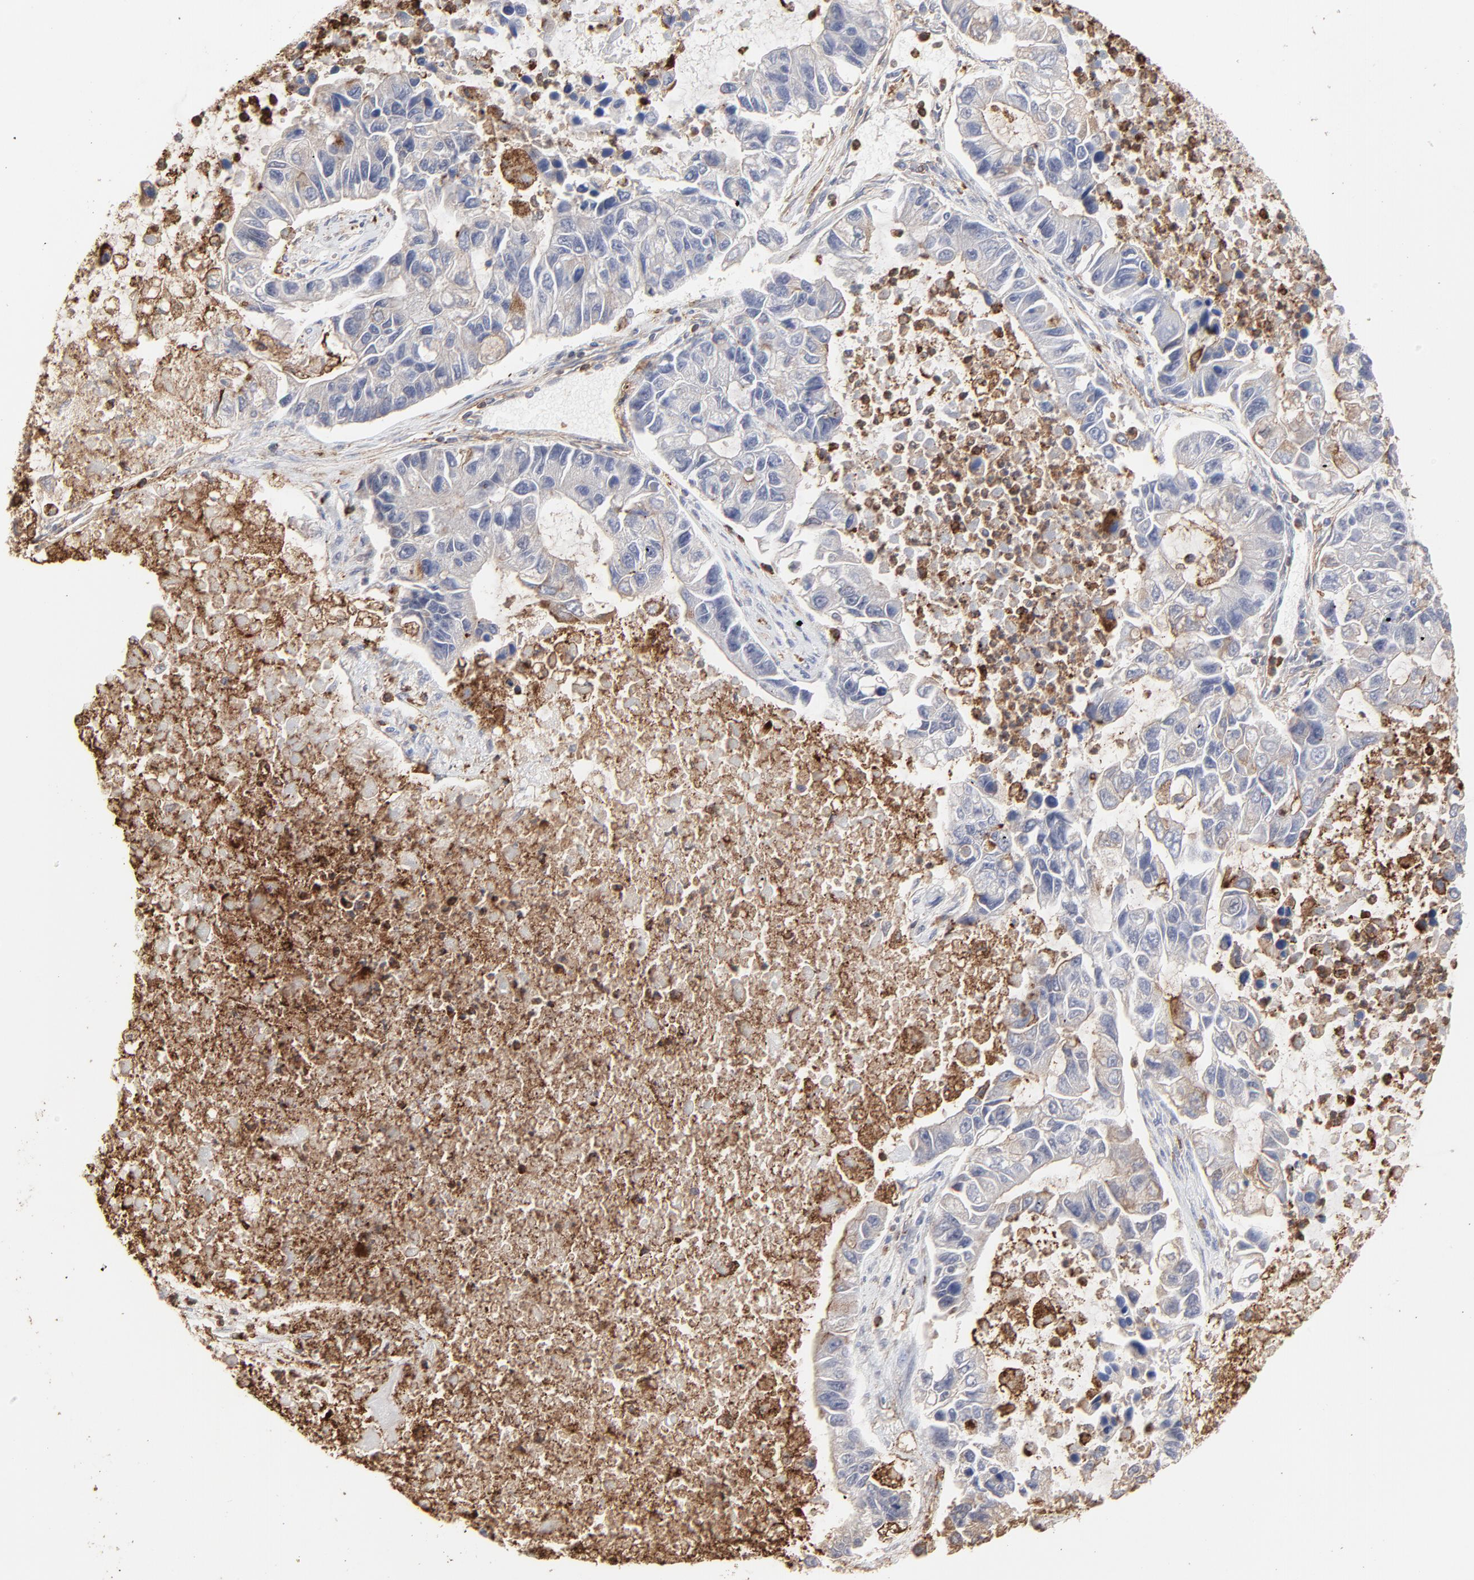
{"staining": {"intensity": "negative", "quantity": "none", "location": "none"}, "tissue": "lung cancer", "cell_type": "Tumor cells", "image_type": "cancer", "snomed": [{"axis": "morphology", "description": "Adenocarcinoma, NOS"}, {"axis": "topography", "description": "Lung"}], "caption": "Immunohistochemistry (IHC) histopathology image of neoplastic tissue: human lung cancer stained with DAB (3,3'-diaminobenzidine) demonstrates no significant protein staining in tumor cells.", "gene": "SLC6A14", "patient": {"sex": "female", "age": 51}}